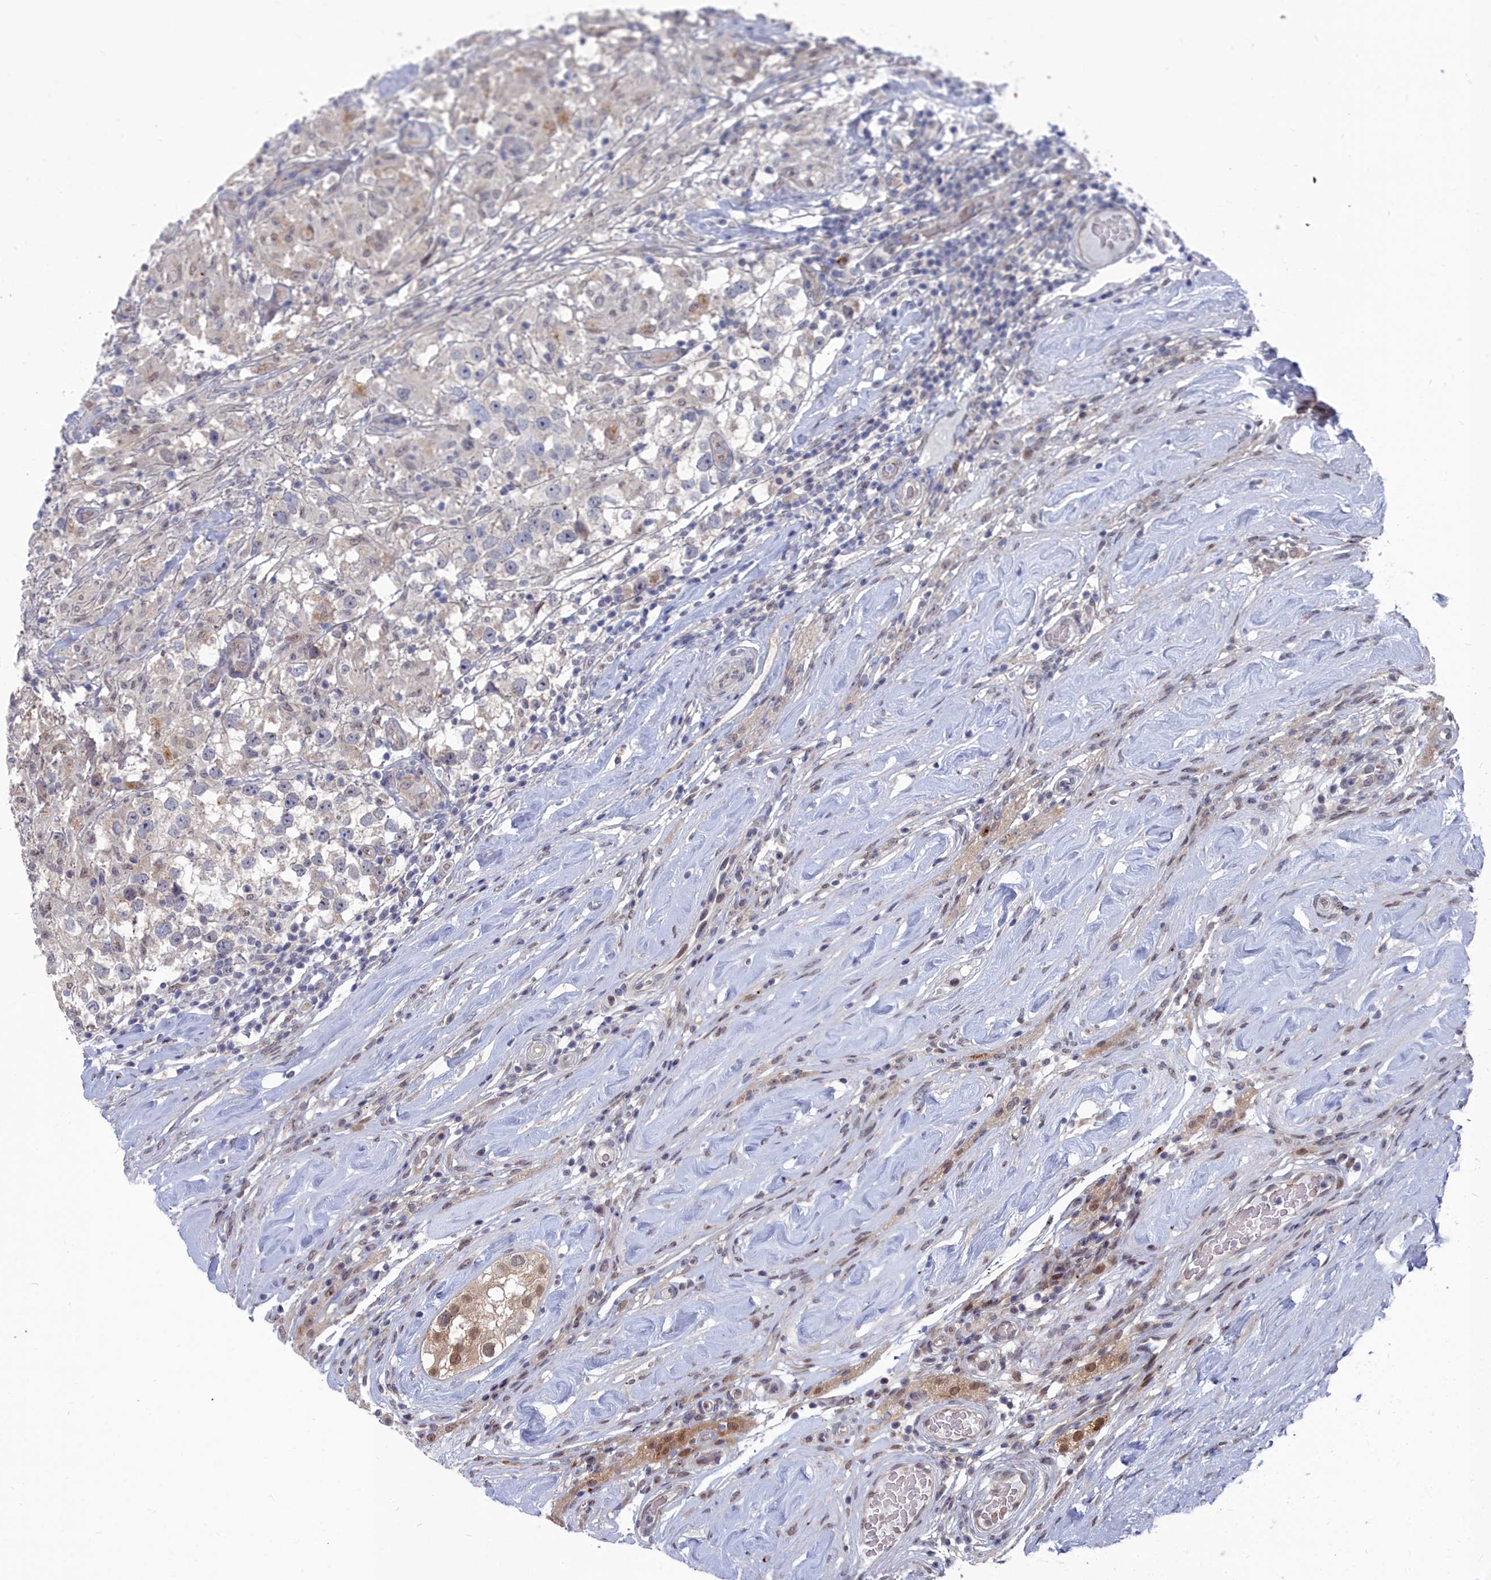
{"staining": {"intensity": "negative", "quantity": "none", "location": "none"}, "tissue": "testis cancer", "cell_type": "Tumor cells", "image_type": "cancer", "snomed": [{"axis": "morphology", "description": "Seminoma, NOS"}, {"axis": "topography", "description": "Testis"}], "caption": "Immunohistochemical staining of human seminoma (testis) reveals no significant expression in tumor cells.", "gene": "RPS27A", "patient": {"sex": "male", "age": 46}}